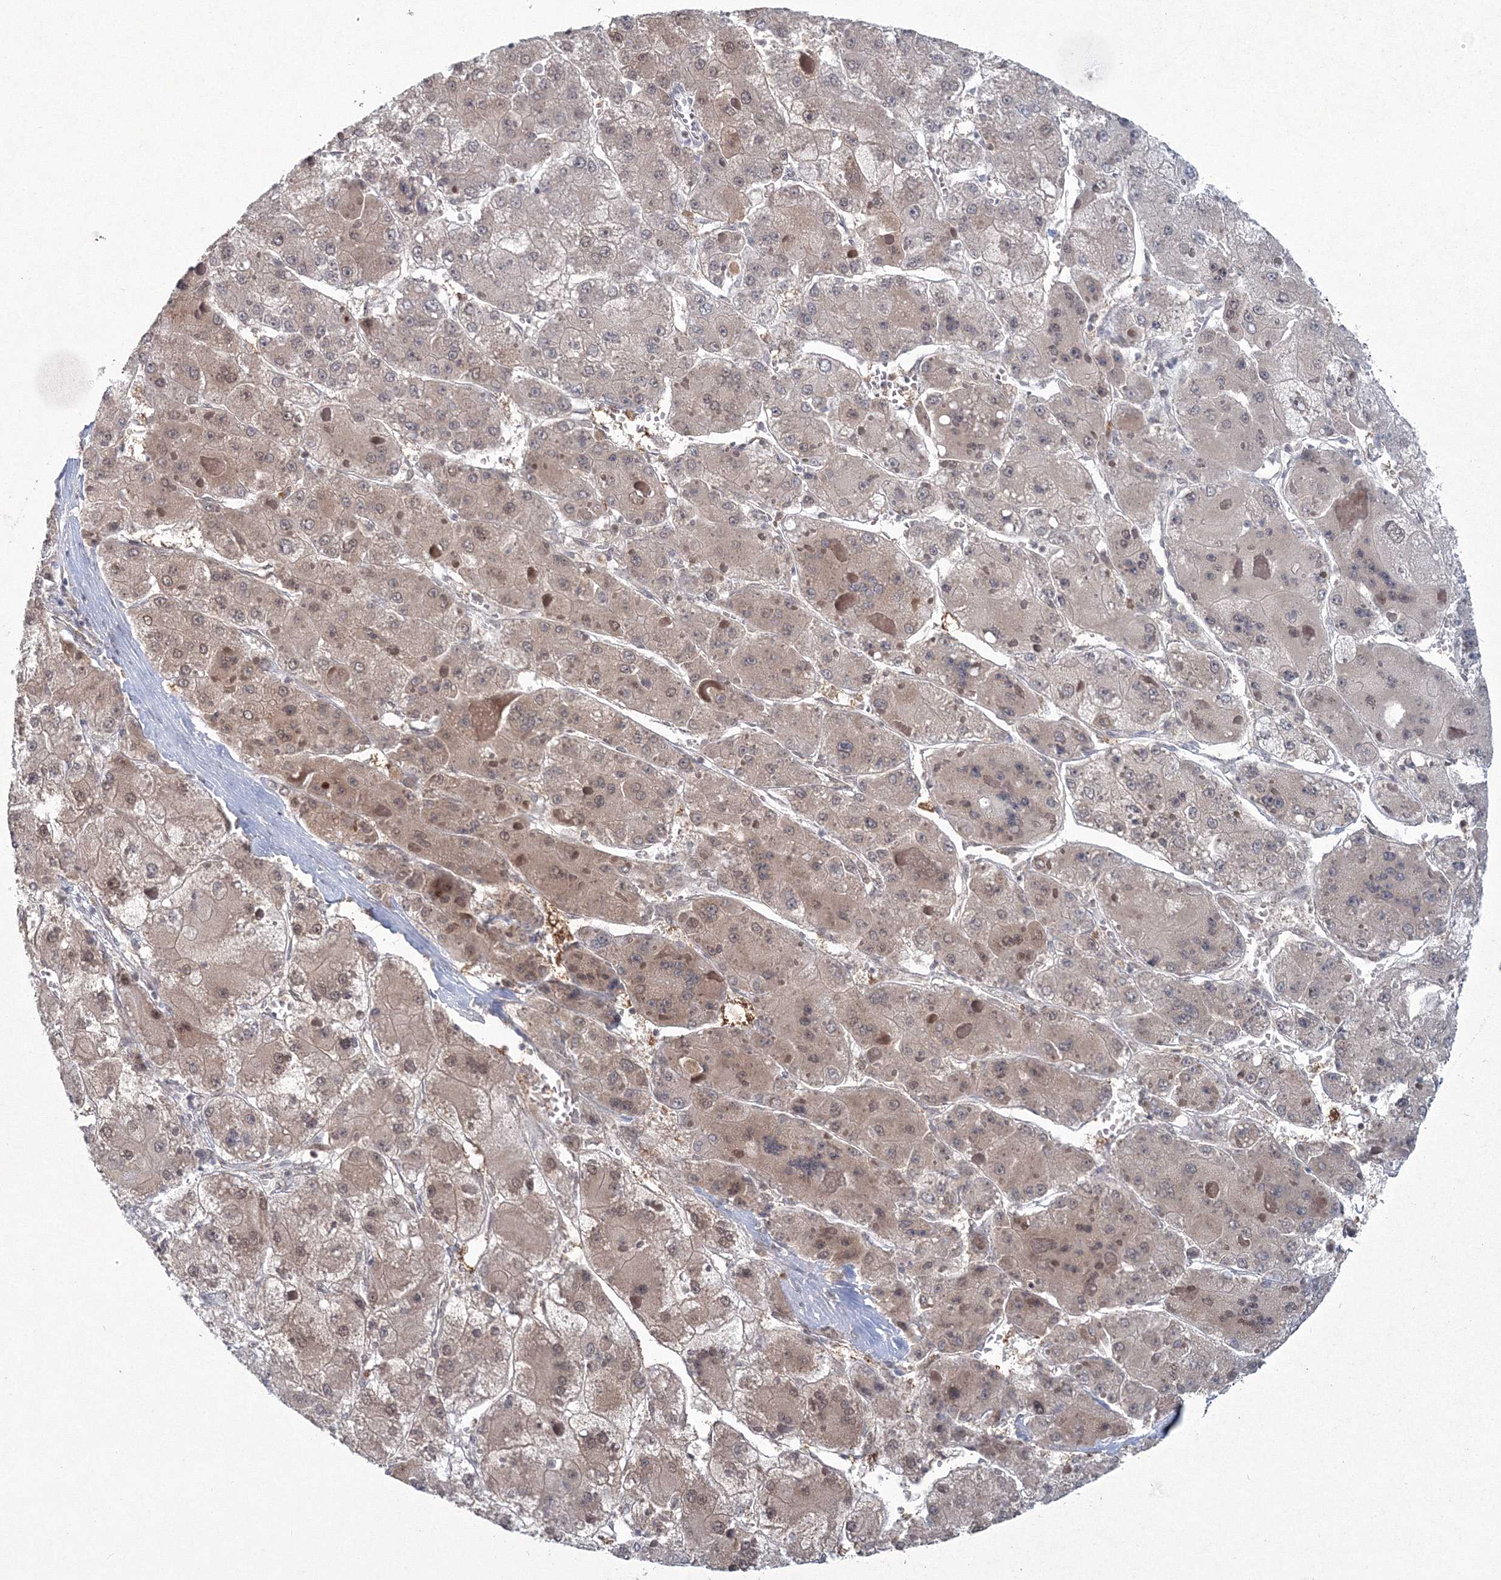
{"staining": {"intensity": "moderate", "quantity": ">75%", "location": "cytoplasmic/membranous,nuclear"}, "tissue": "liver cancer", "cell_type": "Tumor cells", "image_type": "cancer", "snomed": [{"axis": "morphology", "description": "Carcinoma, Hepatocellular, NOS"}, {"axis": "topography", "description": "Liver"}], "caption": "This micrograph reveals hepatocellular carcinoma (liver) stained with IHC to label a protein in brown. The cytoplasmic/membranous and nuclear of tumor cells show moderate positivity for the protein. Nuclei are counter-stained blue.", "gene": "C3orf33", "patient": {"sex": "female", "age": 73}}